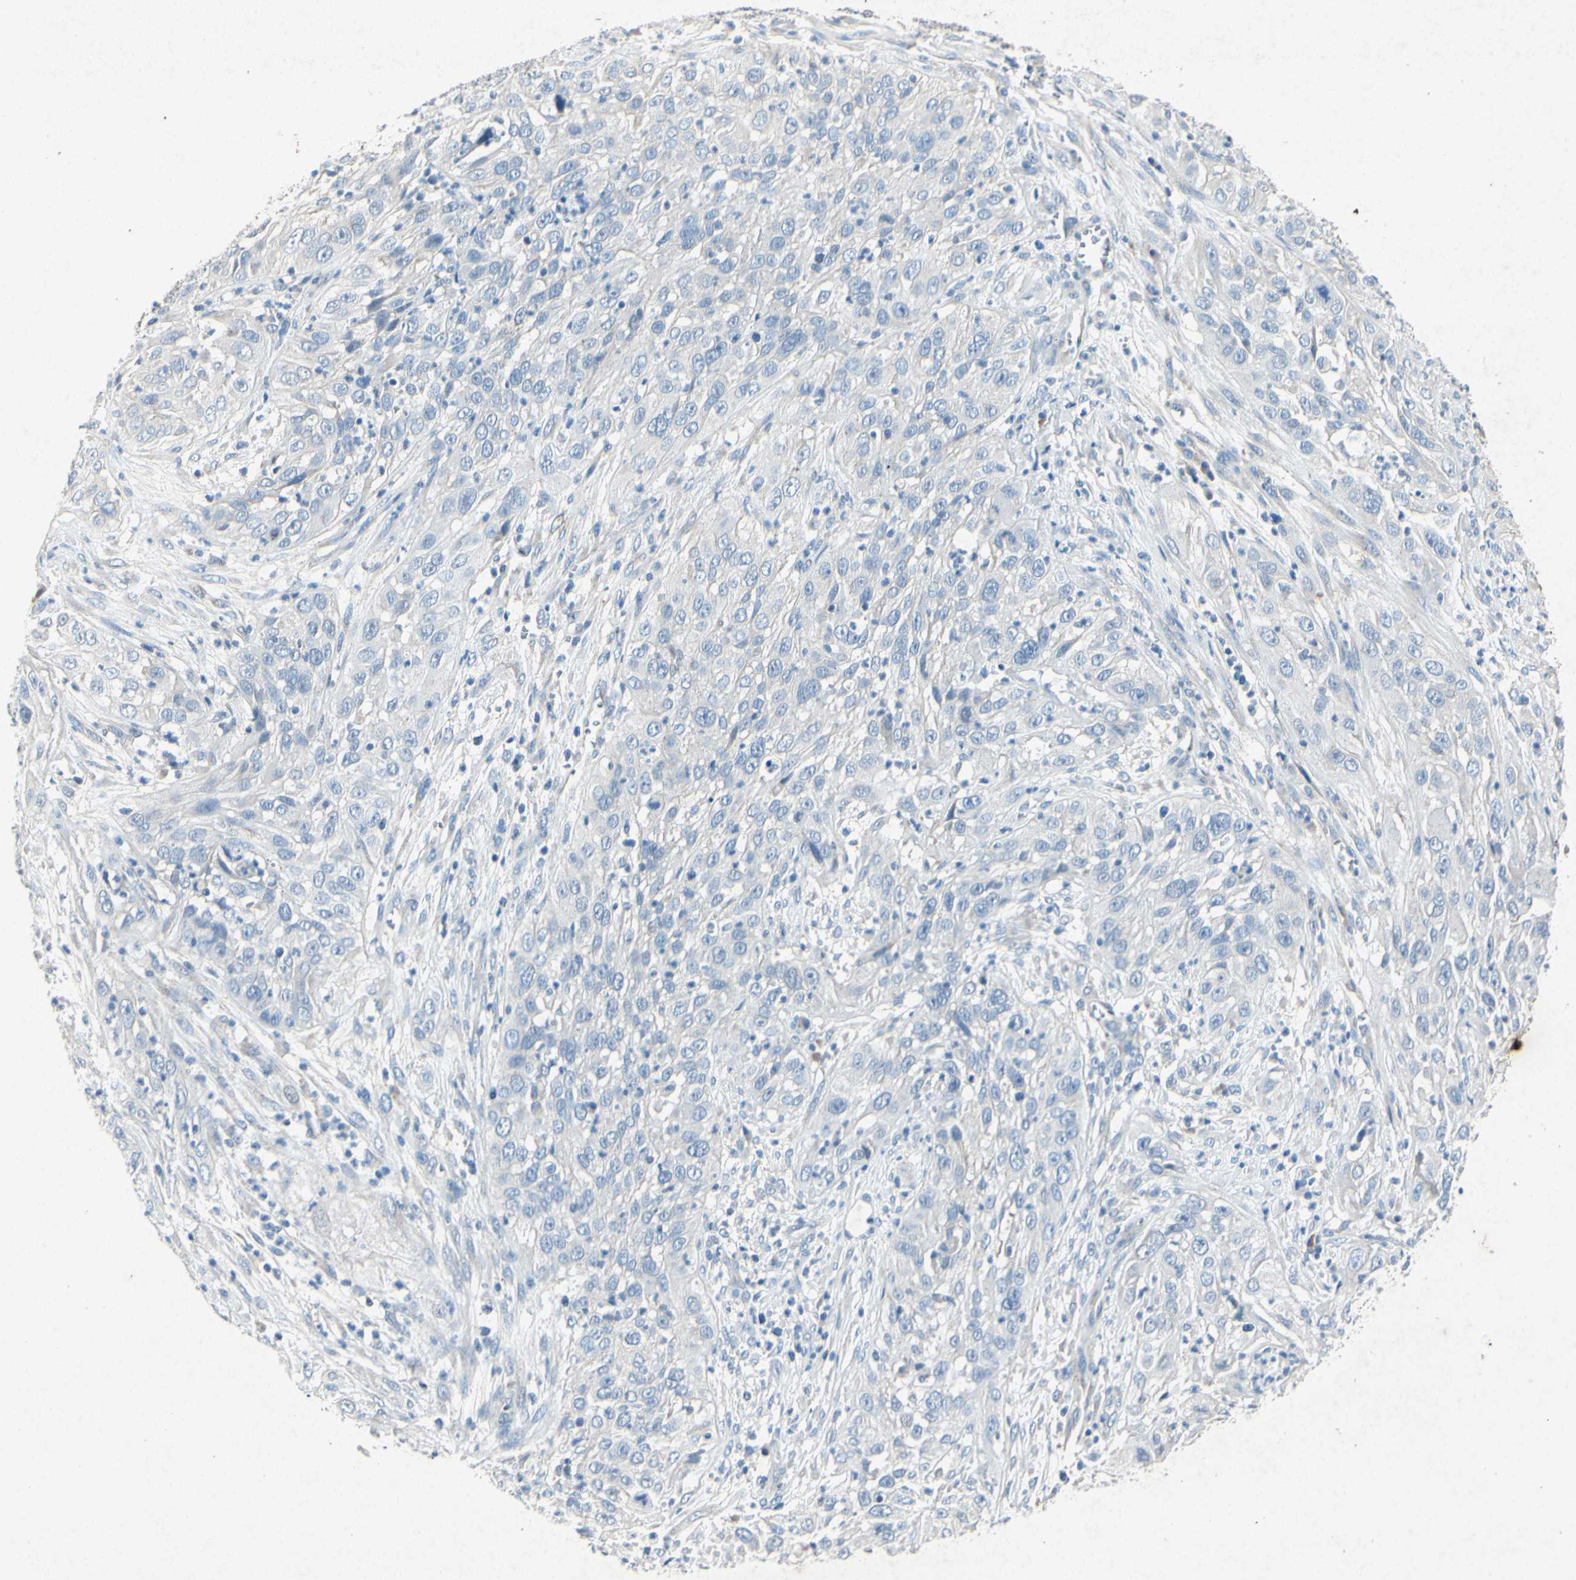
{"staining": {"intensity": "negative", "quantity": "none", "location": "none"}, "tissue": "cervical cancer", "cell_type": "Tumor cells", "image_type": "cancer", "snomed": [{"axis": "morphology", "description": "Squamous cell carcinoma, NOS"}, {"axis": "topography", "description": "Cervix"}], "caption": "This is a micrograph of immunohistochemistry (IHC) staining of cervical squamous cell carcinoma, which shows no staining in tumor cells. Brightfield microscopy of immunohistochemistry (IHC) stained with DAB (3,3'-diaminobenzidine) (brown) and hematoxylin (blue), captured at high magnification.", "gene": "SNAP91", "patient": {"sex": "female", "age": 32}}